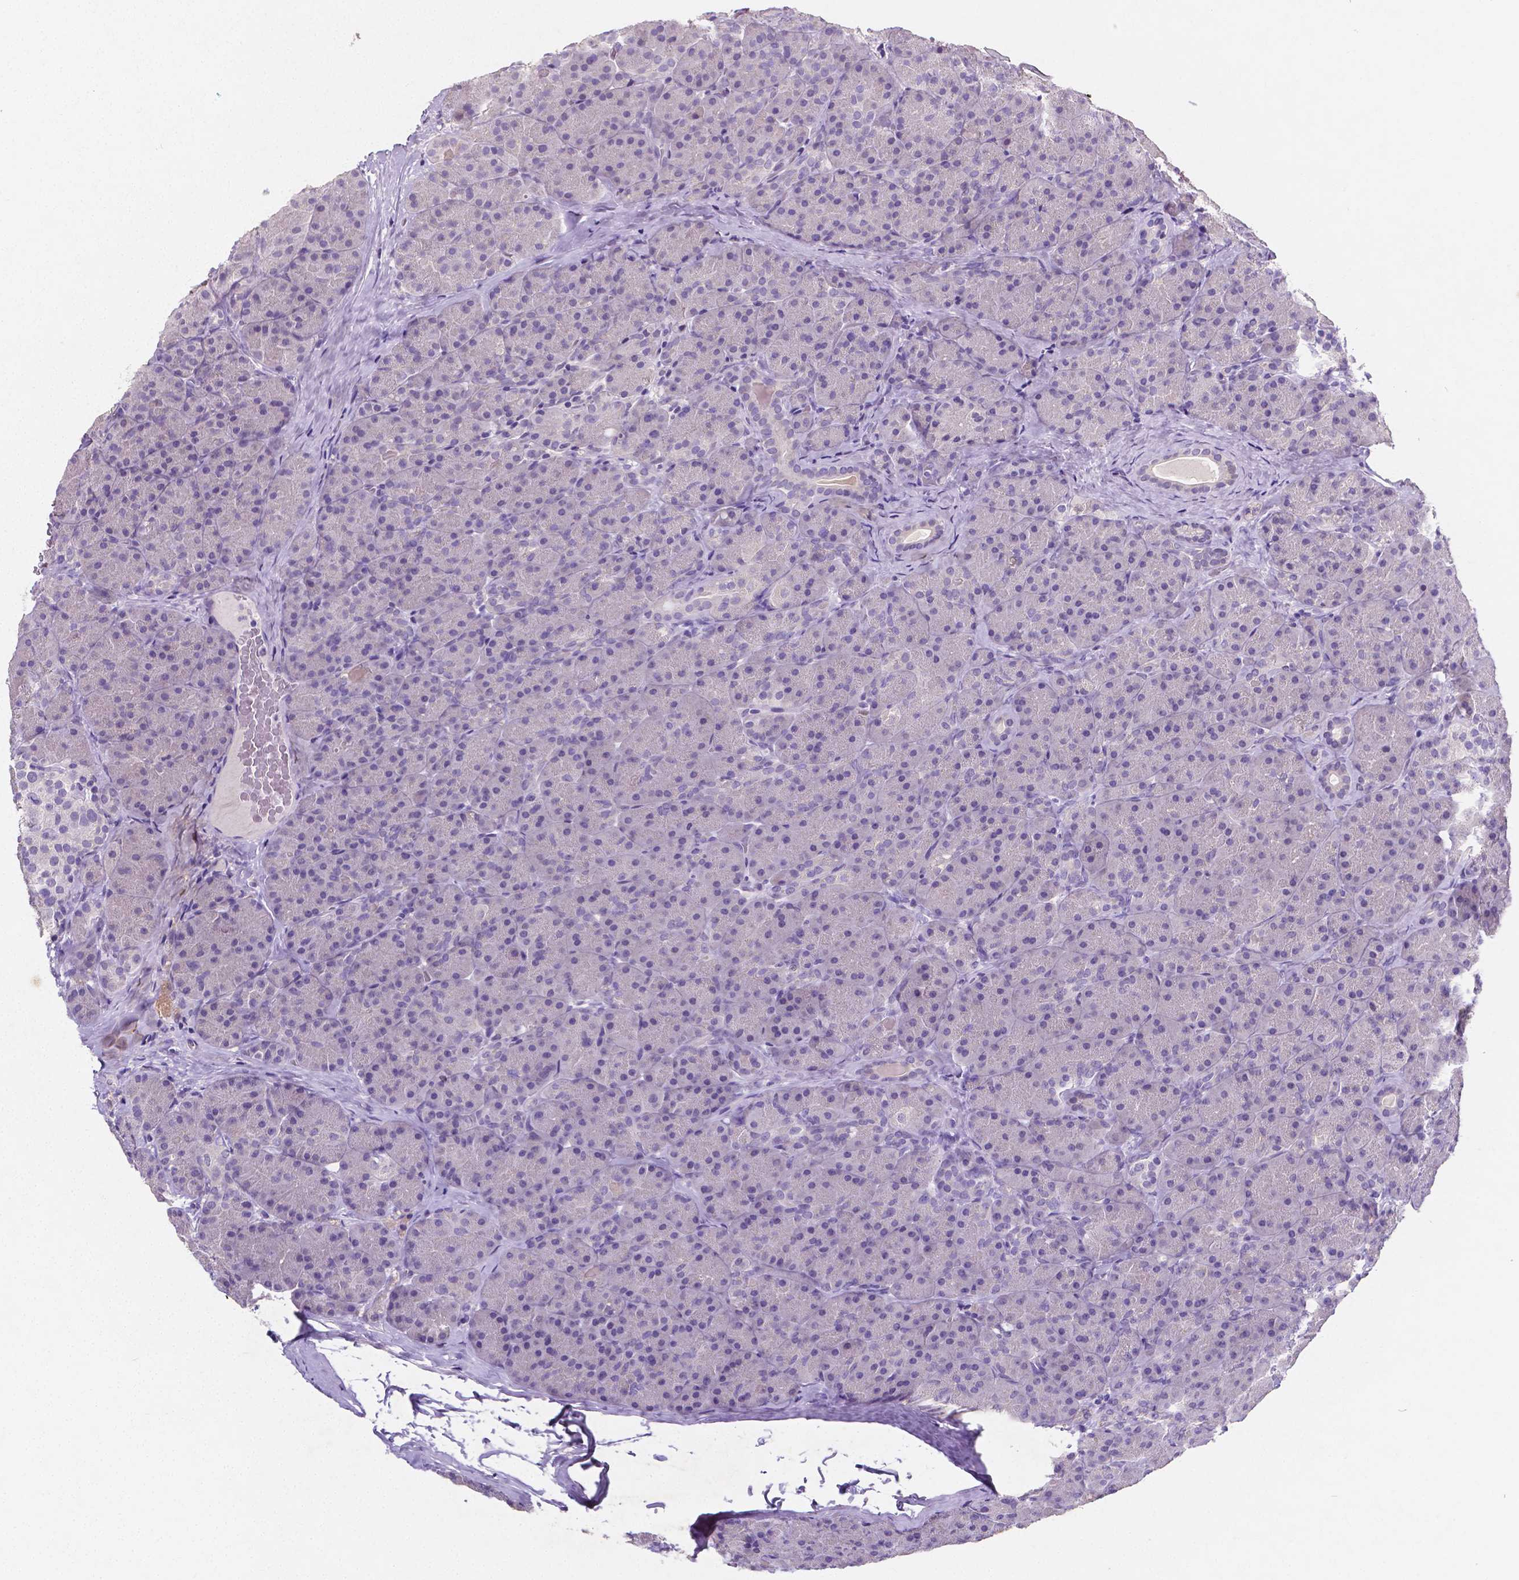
{"staining": {"intensity": "negative", "quantity": "none", "location": "none"}, "tissue": "pancreas", "cell_type": "Exocrine glandular cells", "image_type": "normal", "snomed": [{"axis": "morphology", "description": "Normal tissue, NOS"}, {"axis": "topography", "description": "Pancreas"}], "caption": "Immunohistochemistry (IHC) histopathology image of normal pancreas: human pancreas stained with DAB exhibits no significant protein expression in exocrine glandular cells.", "gene": "SATB2", "patient": {"sex": "male", "age": 57}}